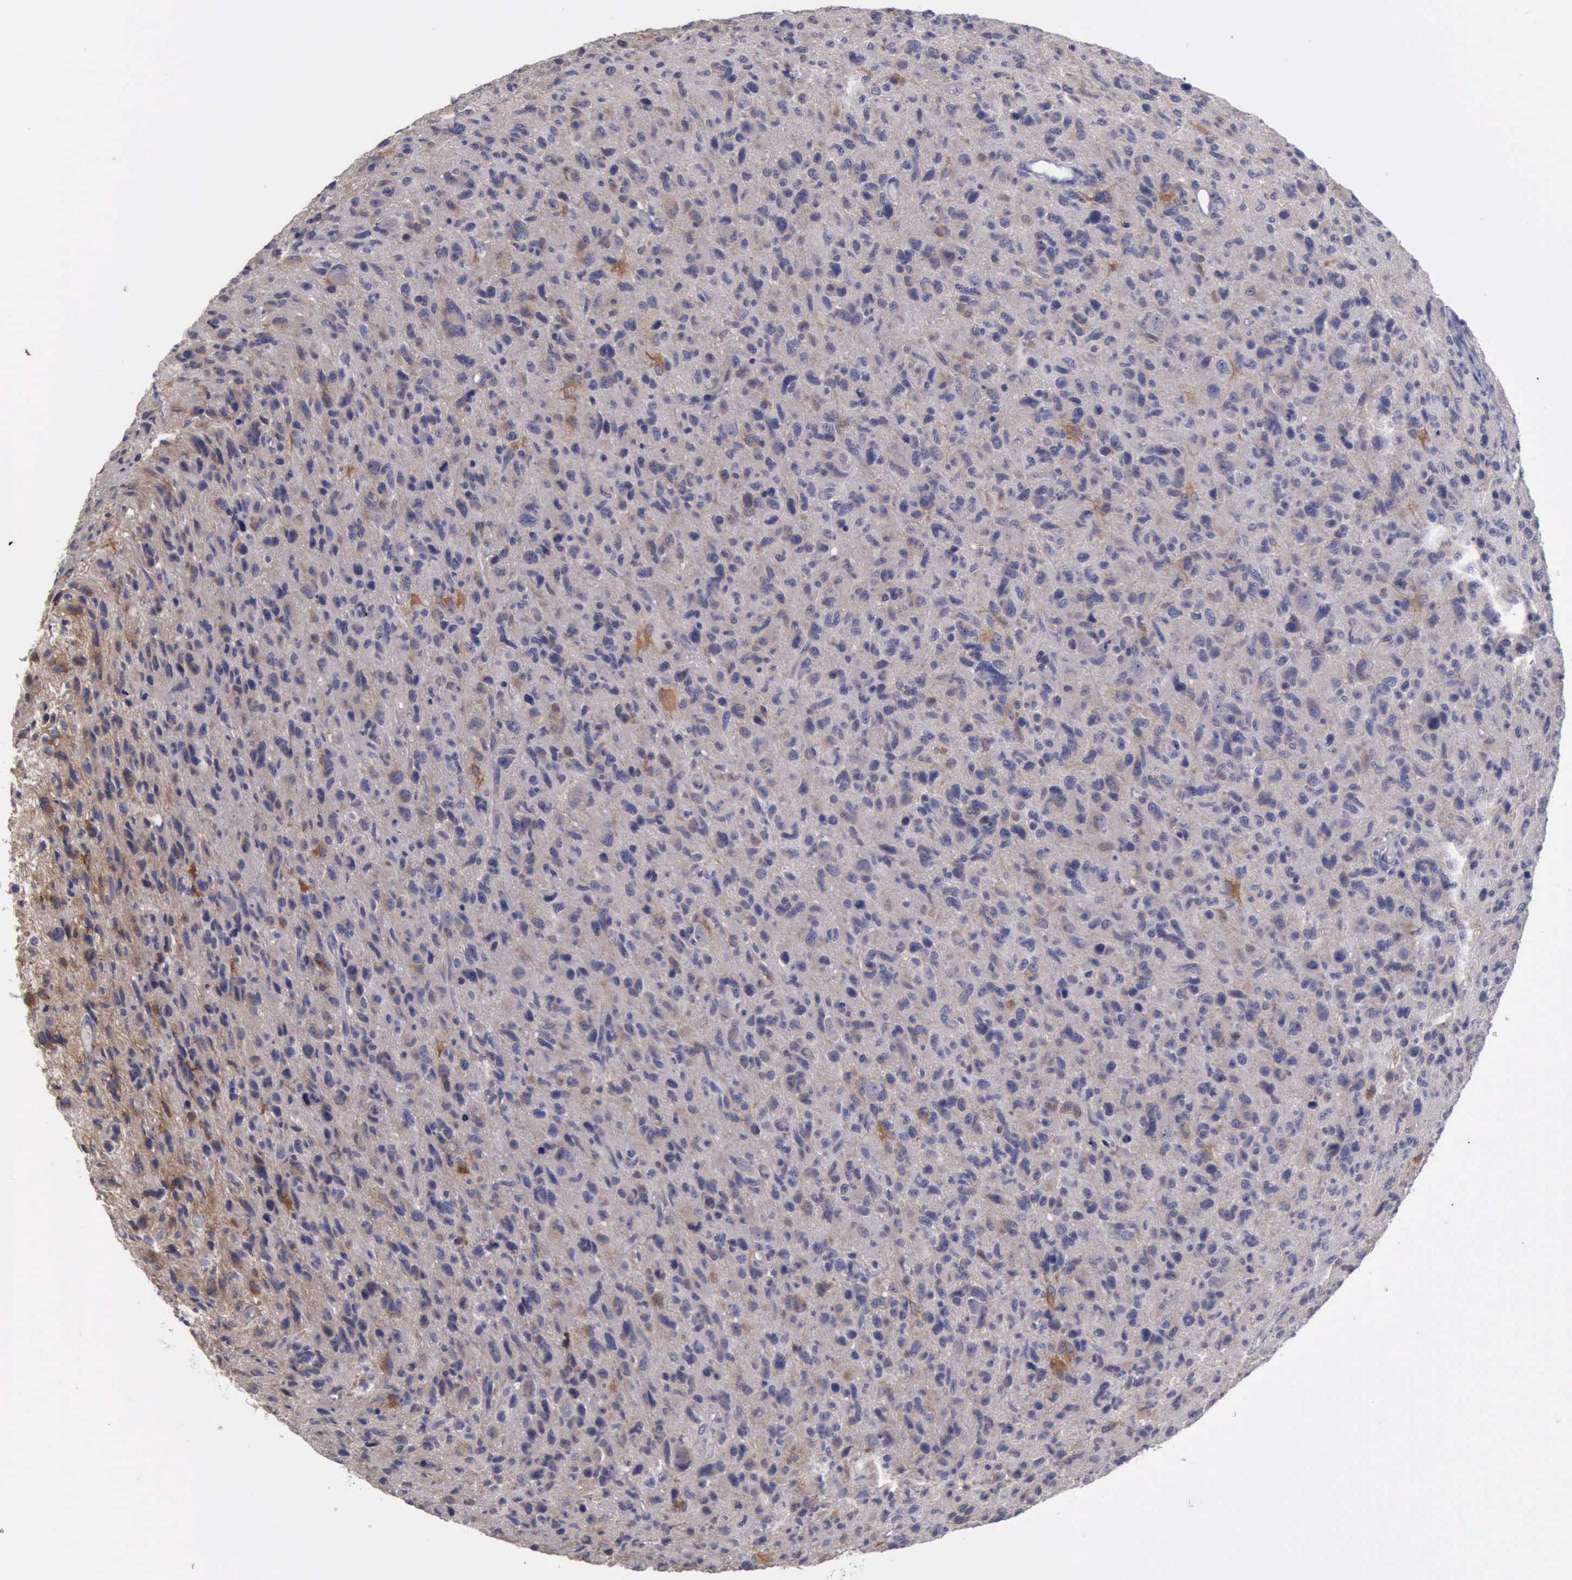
{"staining": {"intensity": "negative", "quantity": "none", "location": "none"}, "tissue": "glioma", "cell_type": "Tumor cells", "image_type": "cancer", "snomed": [{"axis": "morphology", "description": "Glioma, malignant, High grade"}, {"axis": "topography", "description": "Brain"}], "caption": "This is an immunohistochemistry (IHC) photomicrograph of human malignant glioma (high-grade). There is no expression in tumor cells.", "gene": "PHKA1", "patient": {"sex": "female", "age": 60}}